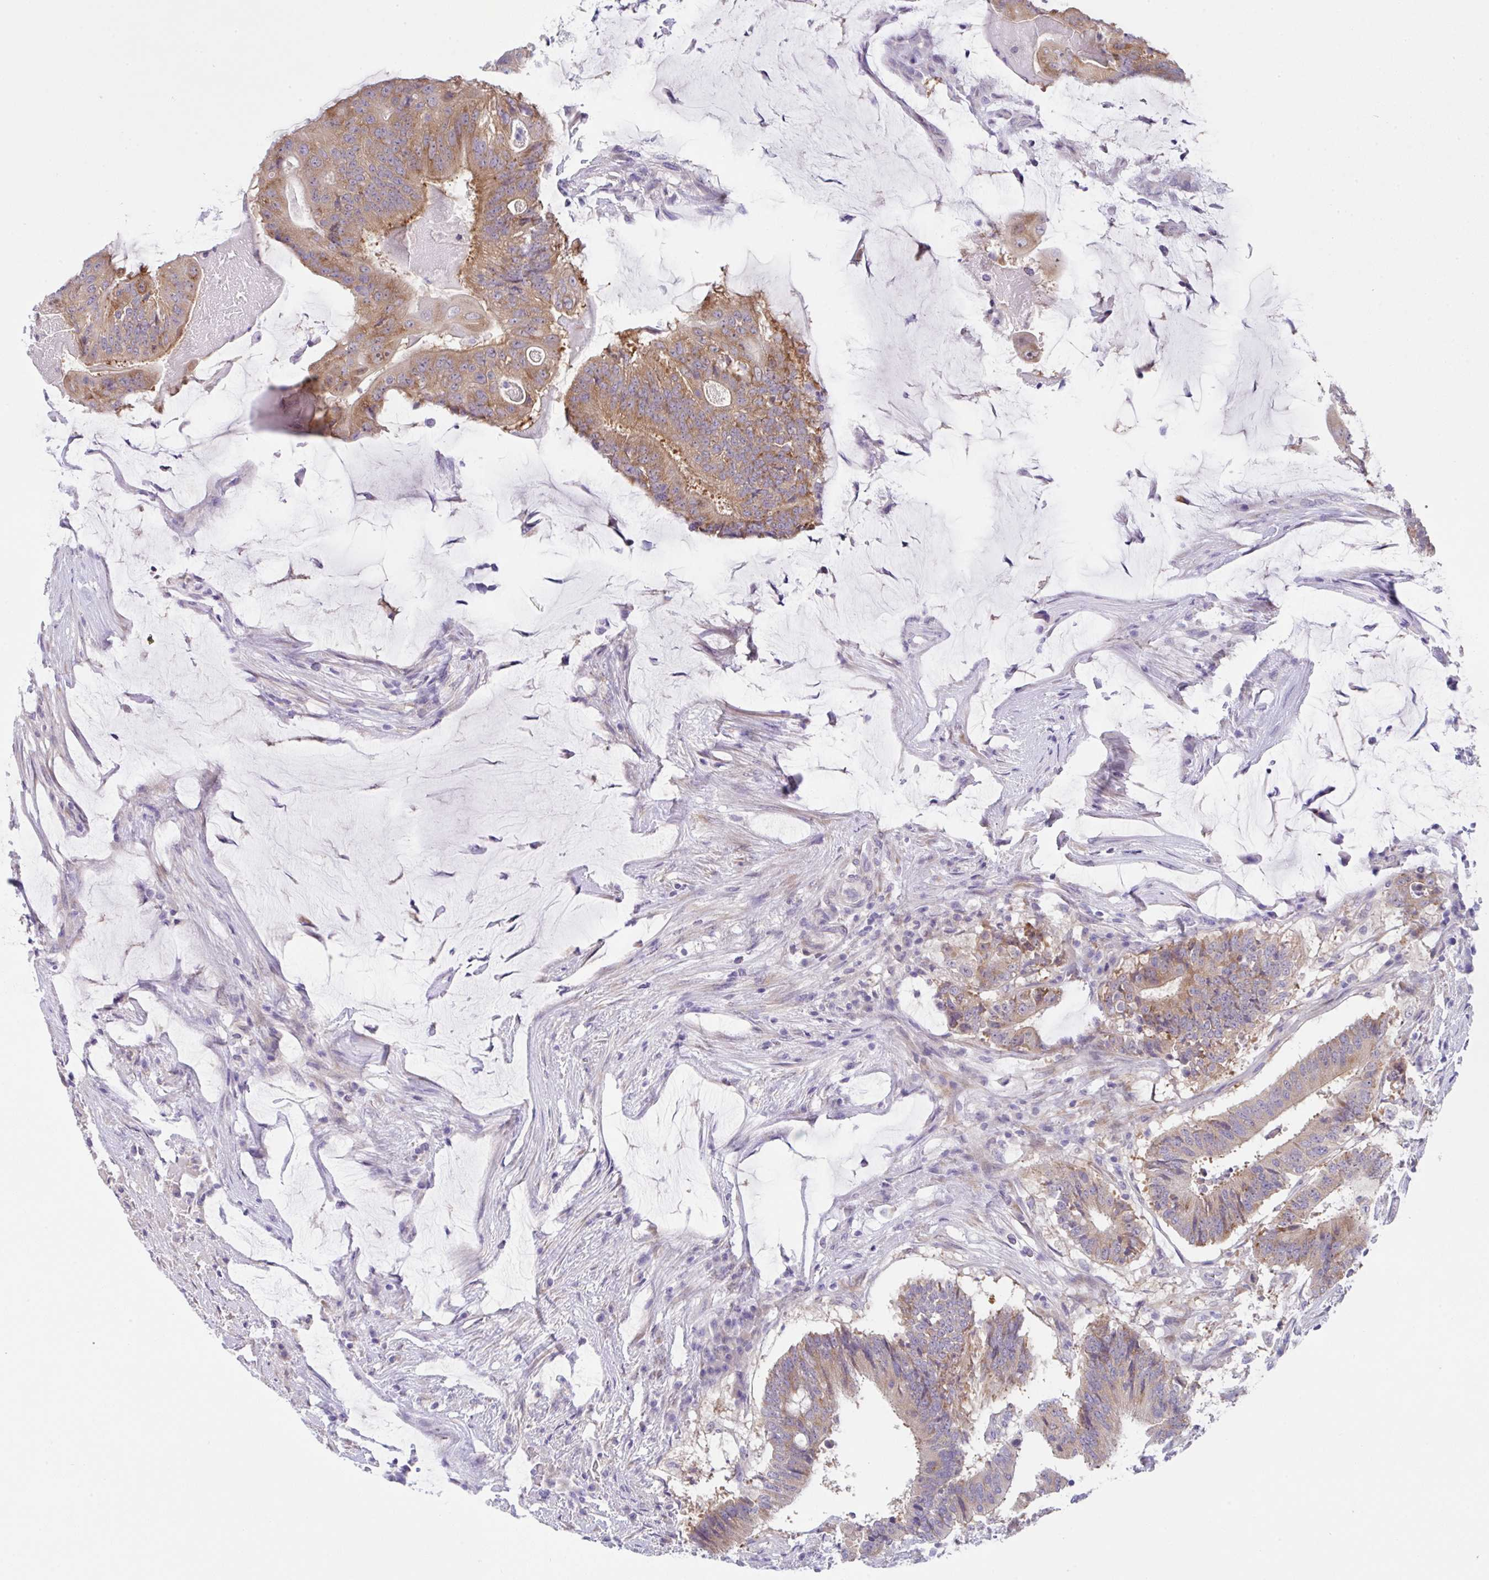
{"staining": {"intensity": "moderate", "quantity": ">75%", "location": "cytoplasmic/membranous"}, "tissue": "colorectal cancer", "cell_type": "Tumor cells", "image_type": "cancer", "snomed": [{"axis": "morphology", "description": "Adenocarcinoma, NOS"}, {"axis": "topography", "description": "Colon"}], "caption": "A brown stain shows moderate cytoplasmic/membranous staining of a protein in colorectal cancer (adenocarcinoma) tumor cells. (Stains: DAB in brown, nuclei in blue, Microscopy: brightfield microscopy at high magnification).", "gene": "TRAF4", "patient": {"sex": "female", "age": 43}}